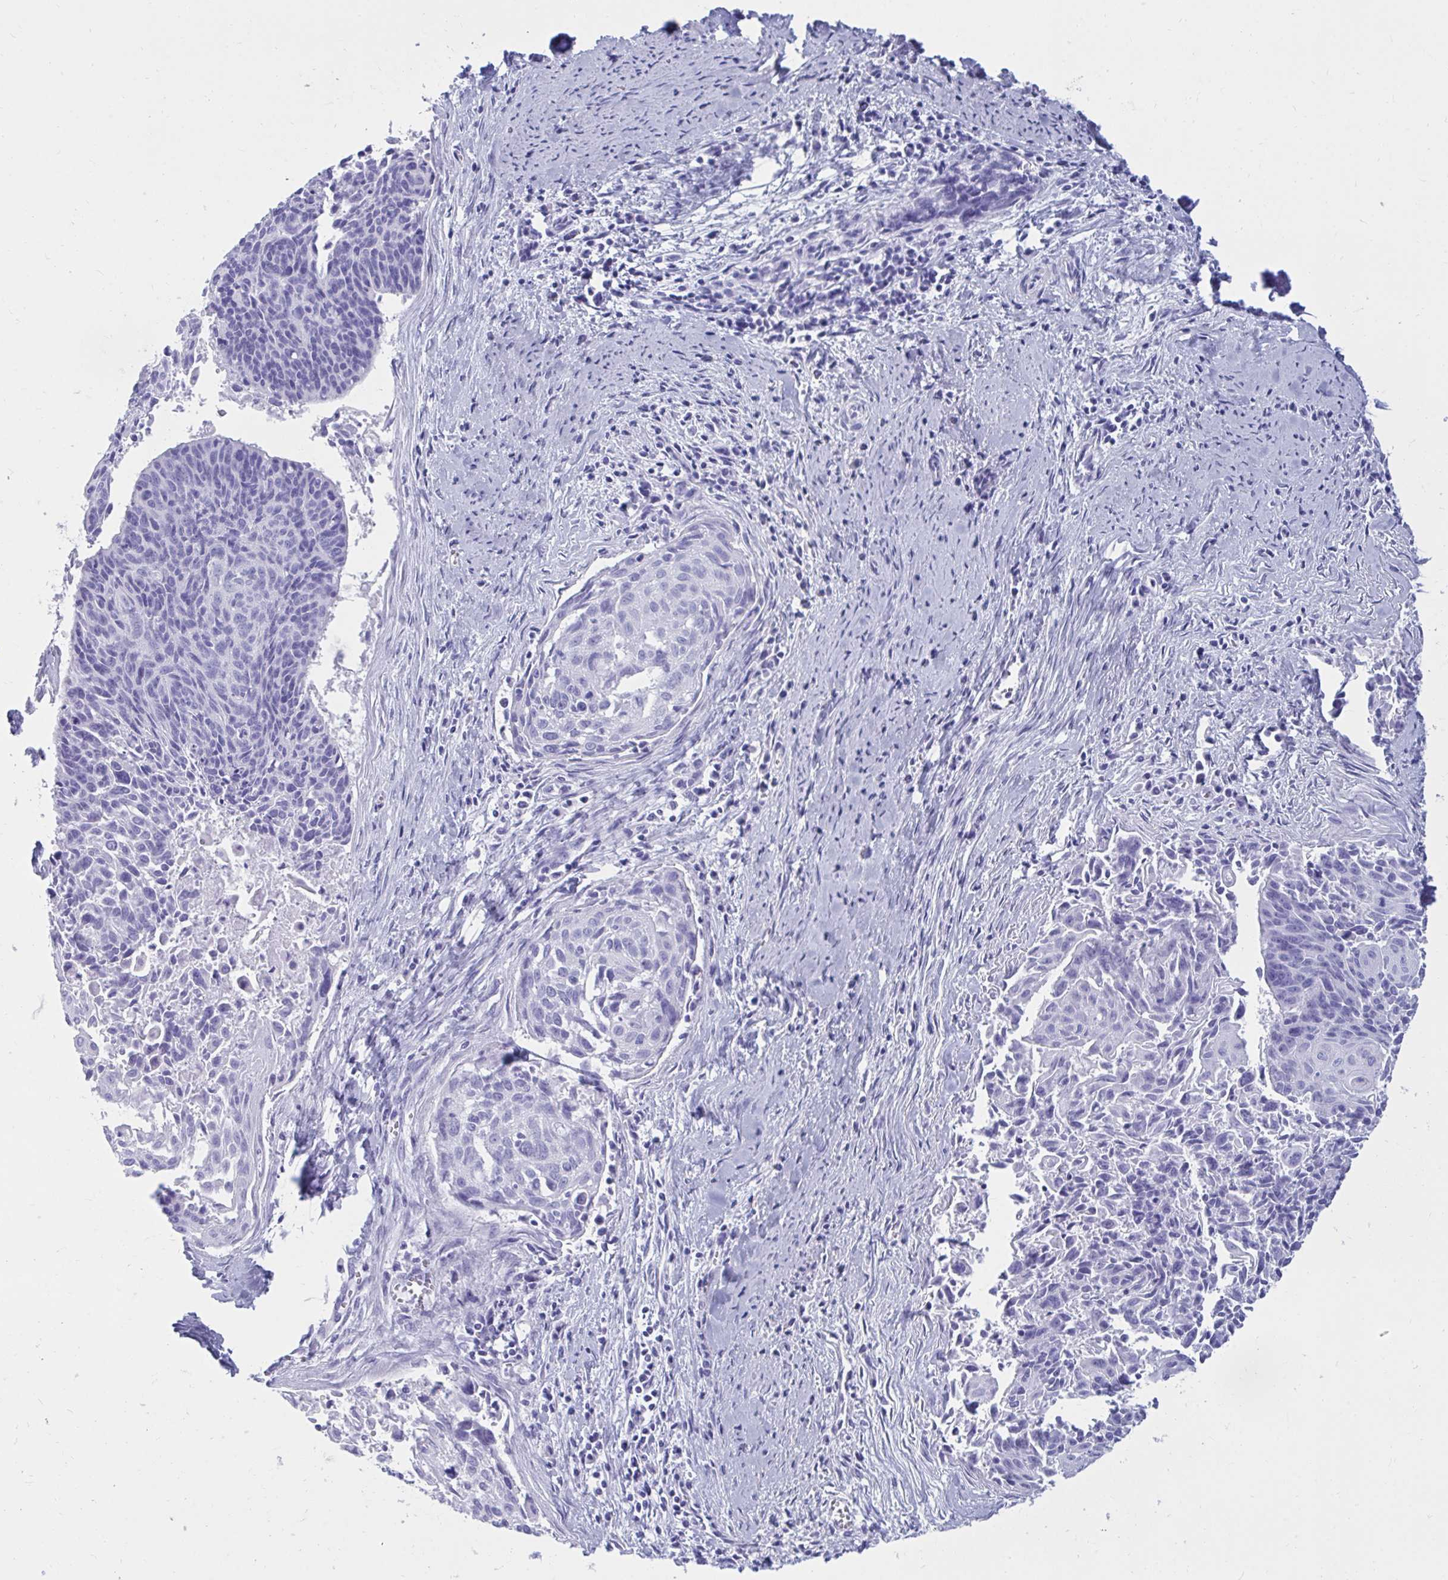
{"staining": {"intensity": "negative", "quantity": "none", "location": "none"}, "tissue": "cervical cancer", "cell_type": "Tumor cells", "image_type": "cancer", "snomed": [{"axis": "morphology", "description": "Squamous cell carcinoma, NOS"}, {"axis": "topography", "description": "Cervix"}], "caption": "Photomicrograph shows no protein expression in tumor cells of cervical cancer (squamous cell carcinoma) tissue.", "gene": "OR10R2", "patient": {"sex": "female", "age": 55}}